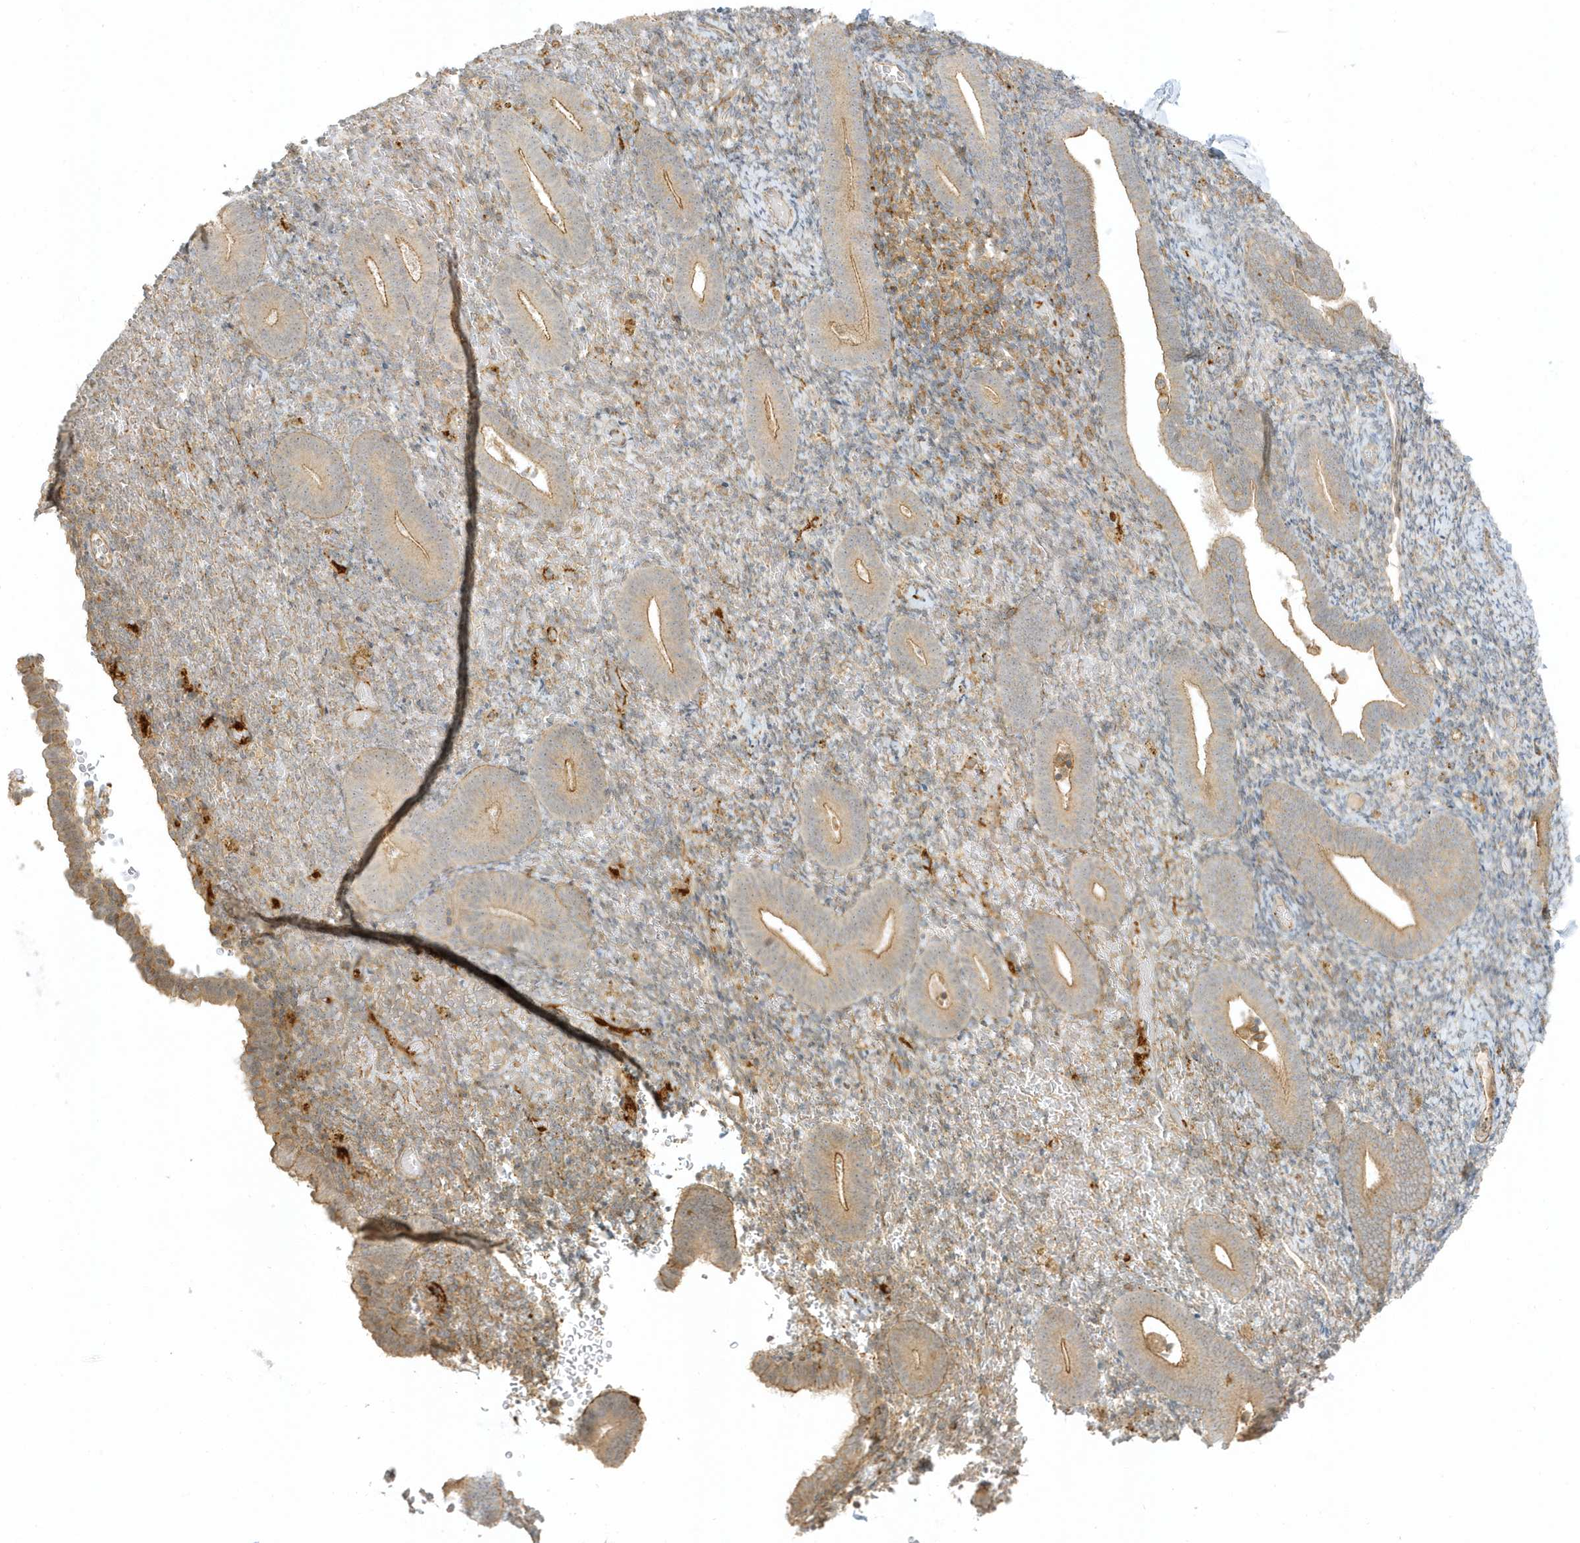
{"staining": {"intensity": "negative", "quantity": "none", "location": "none"}, "tissue": "endometrium", "cell_type": "Cells in endometrial stroma", "image_type": "normal", "snomed": [{"axis": "morphology", "description": "Normal tissue, NOS"}, {"axis": "topography", "description": "Endometrium"}], "caption": "Immunohistochemistry micrograph of unremarkable human endometrium stained for a protein (brown), which shows no positivity in cells in endometrial stroma.", "gene": "ZBTB8A", "patient": {"sex": "female", "age": 51}}